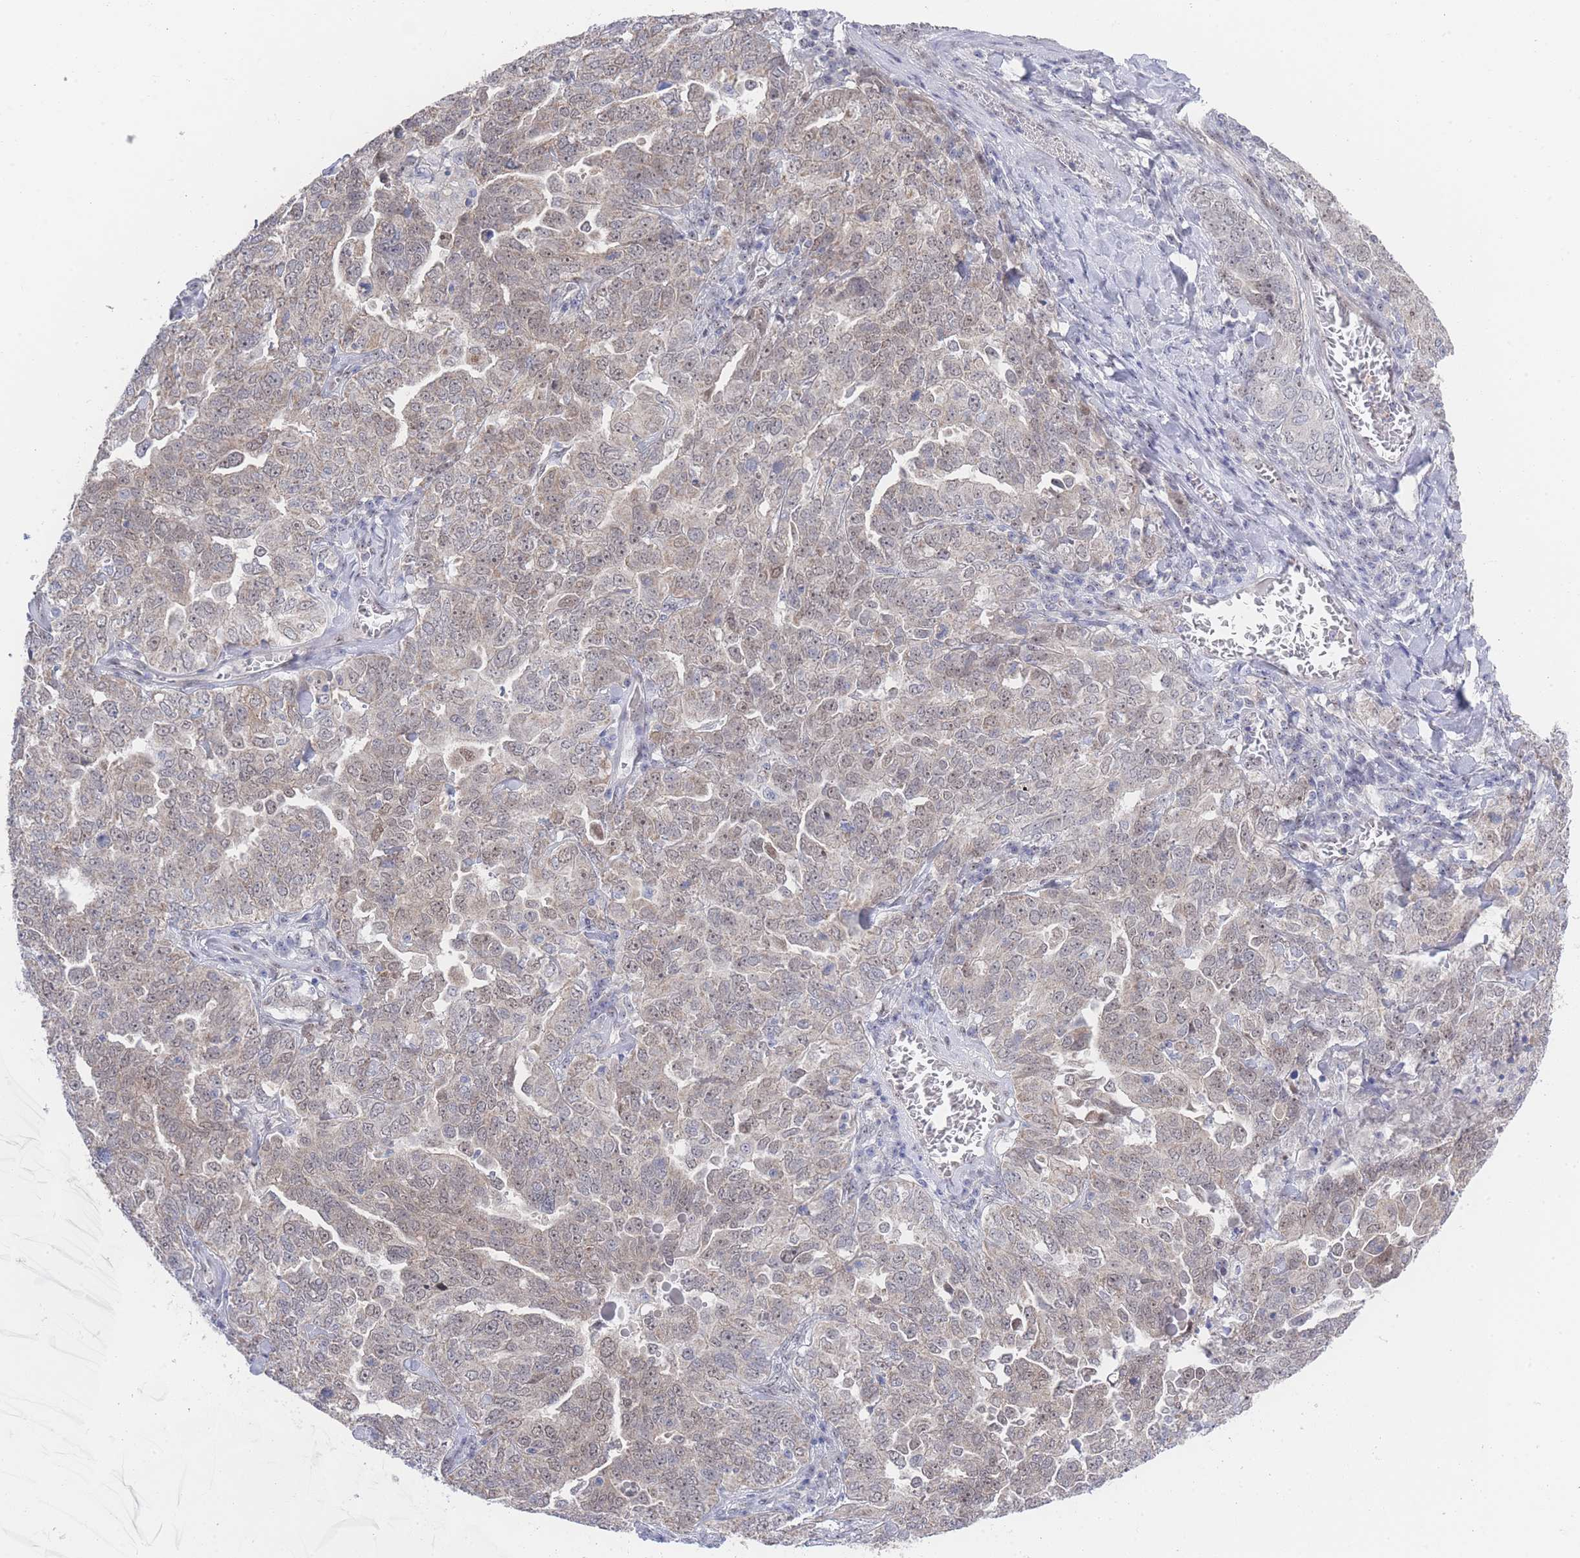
{"staining": {"intensity": "weak", "quantity": ">75%", "location": "cytoplasmic/membranous,nuclear"}, "tissue": "ovarian cancer", "cell_type": "Tumor cells", "image_type": "cancer", "snomed": [{"axis": "morphology", "description": "Carcinoma, endometroid"}, {"axis": "topography", "description": "Ovary"}], "caption": "Protein staining of endometroid carcinoma (ovarian) tissue reveals weak cytoplasmic/membranous and nuclear staining in approximately >75% of tumor cells.", "gene": "ZNF142", "patient": {"sex": "female", "age": 62}}